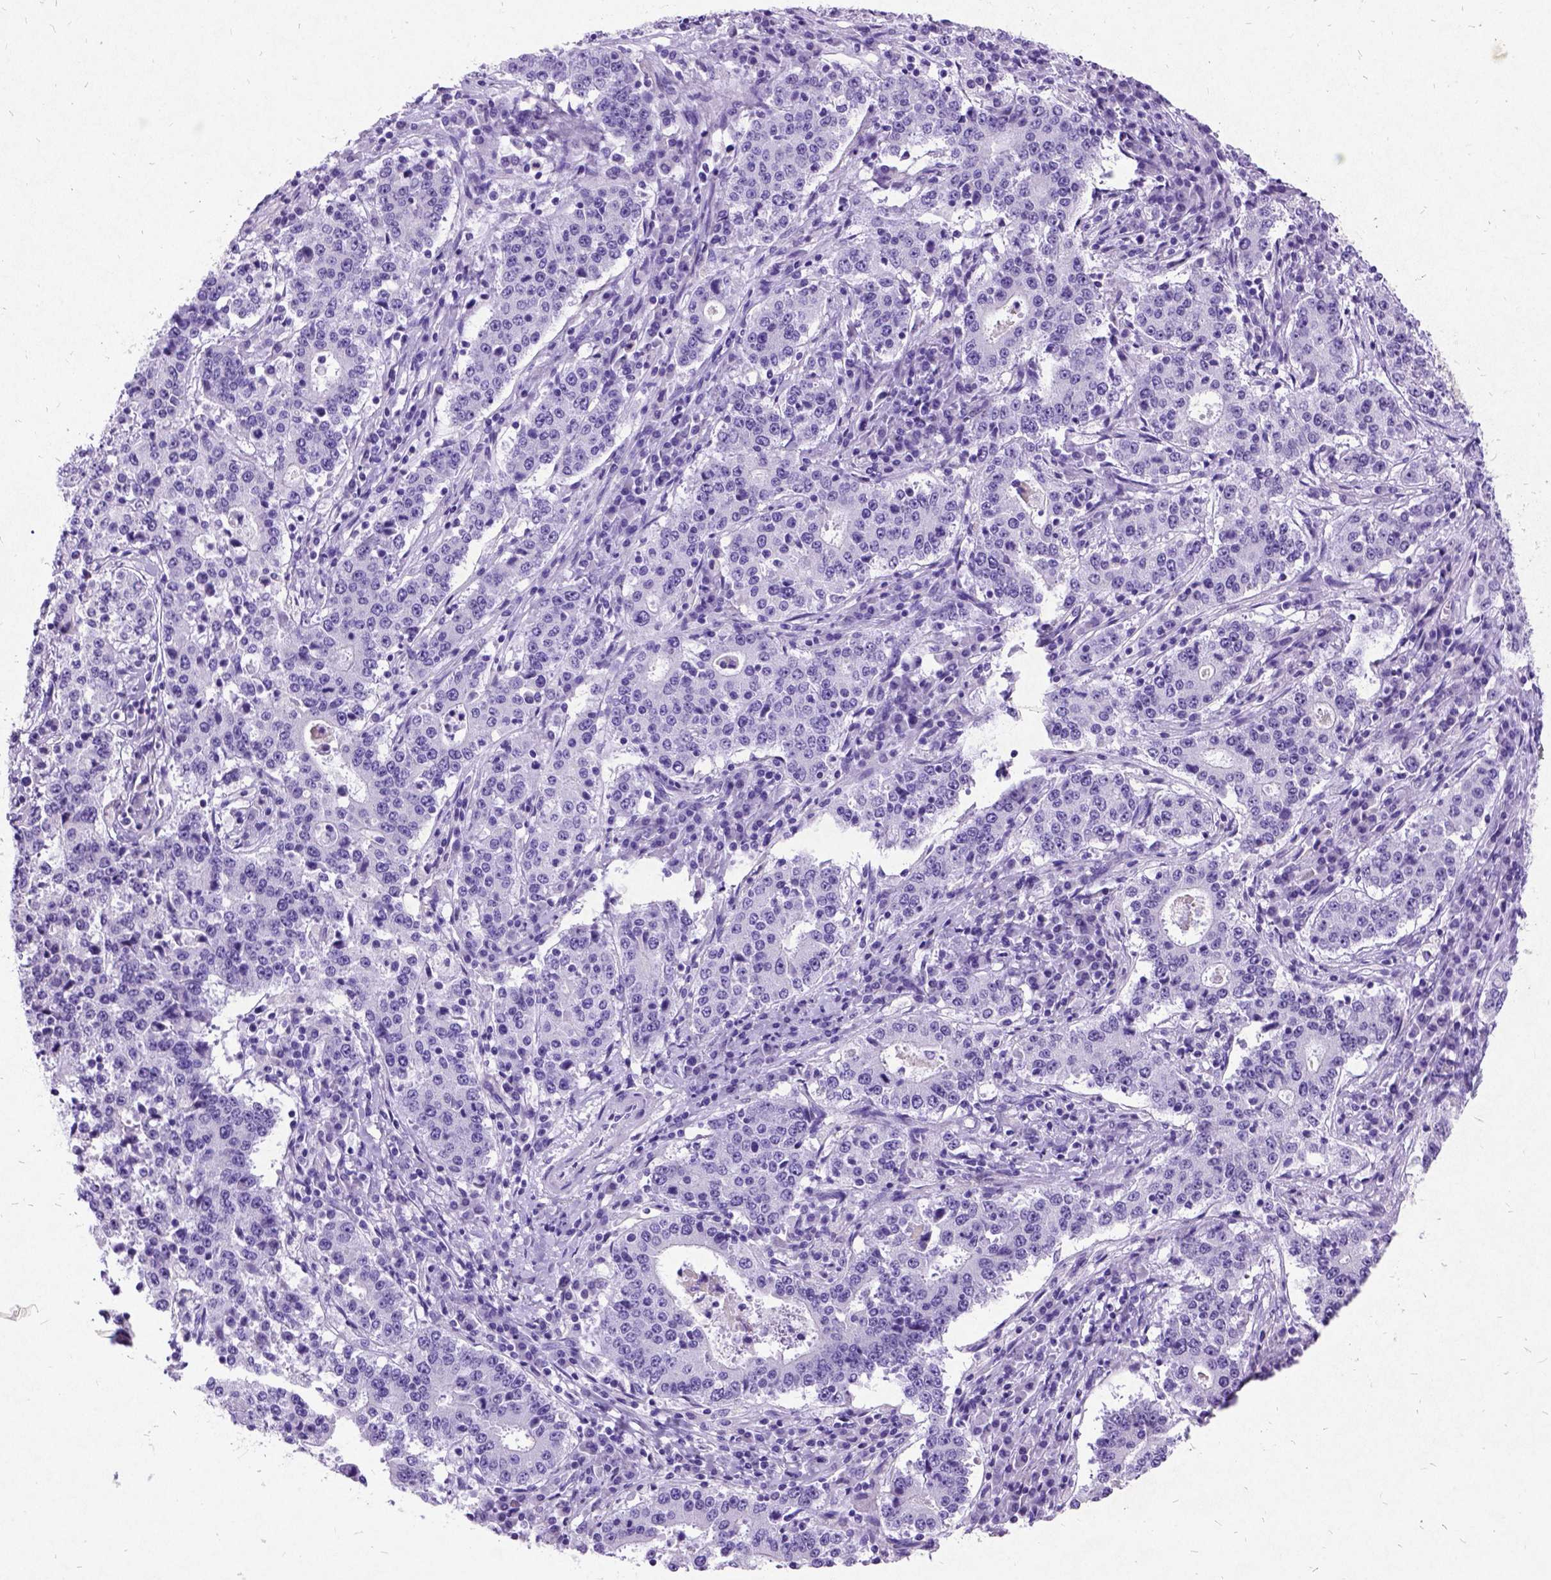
{"staining": {"intensity": "negative", "quantity": "none", "location": "none"}, "tissue": "stomach cancer", "cell_type": "Tumor cells", "image_type": "cancer", "snomed": [{"axis": "morphology", "description": "Adenocarcinoma, NOS"}, {"axis": "topography", "description": "Stomach"}], "caption": "The photomicrograph shows no significant staining in tumor cells of stomach cancer.", "gene": "NEUROD4", "patient": {"sex": "male", "age": 59}}